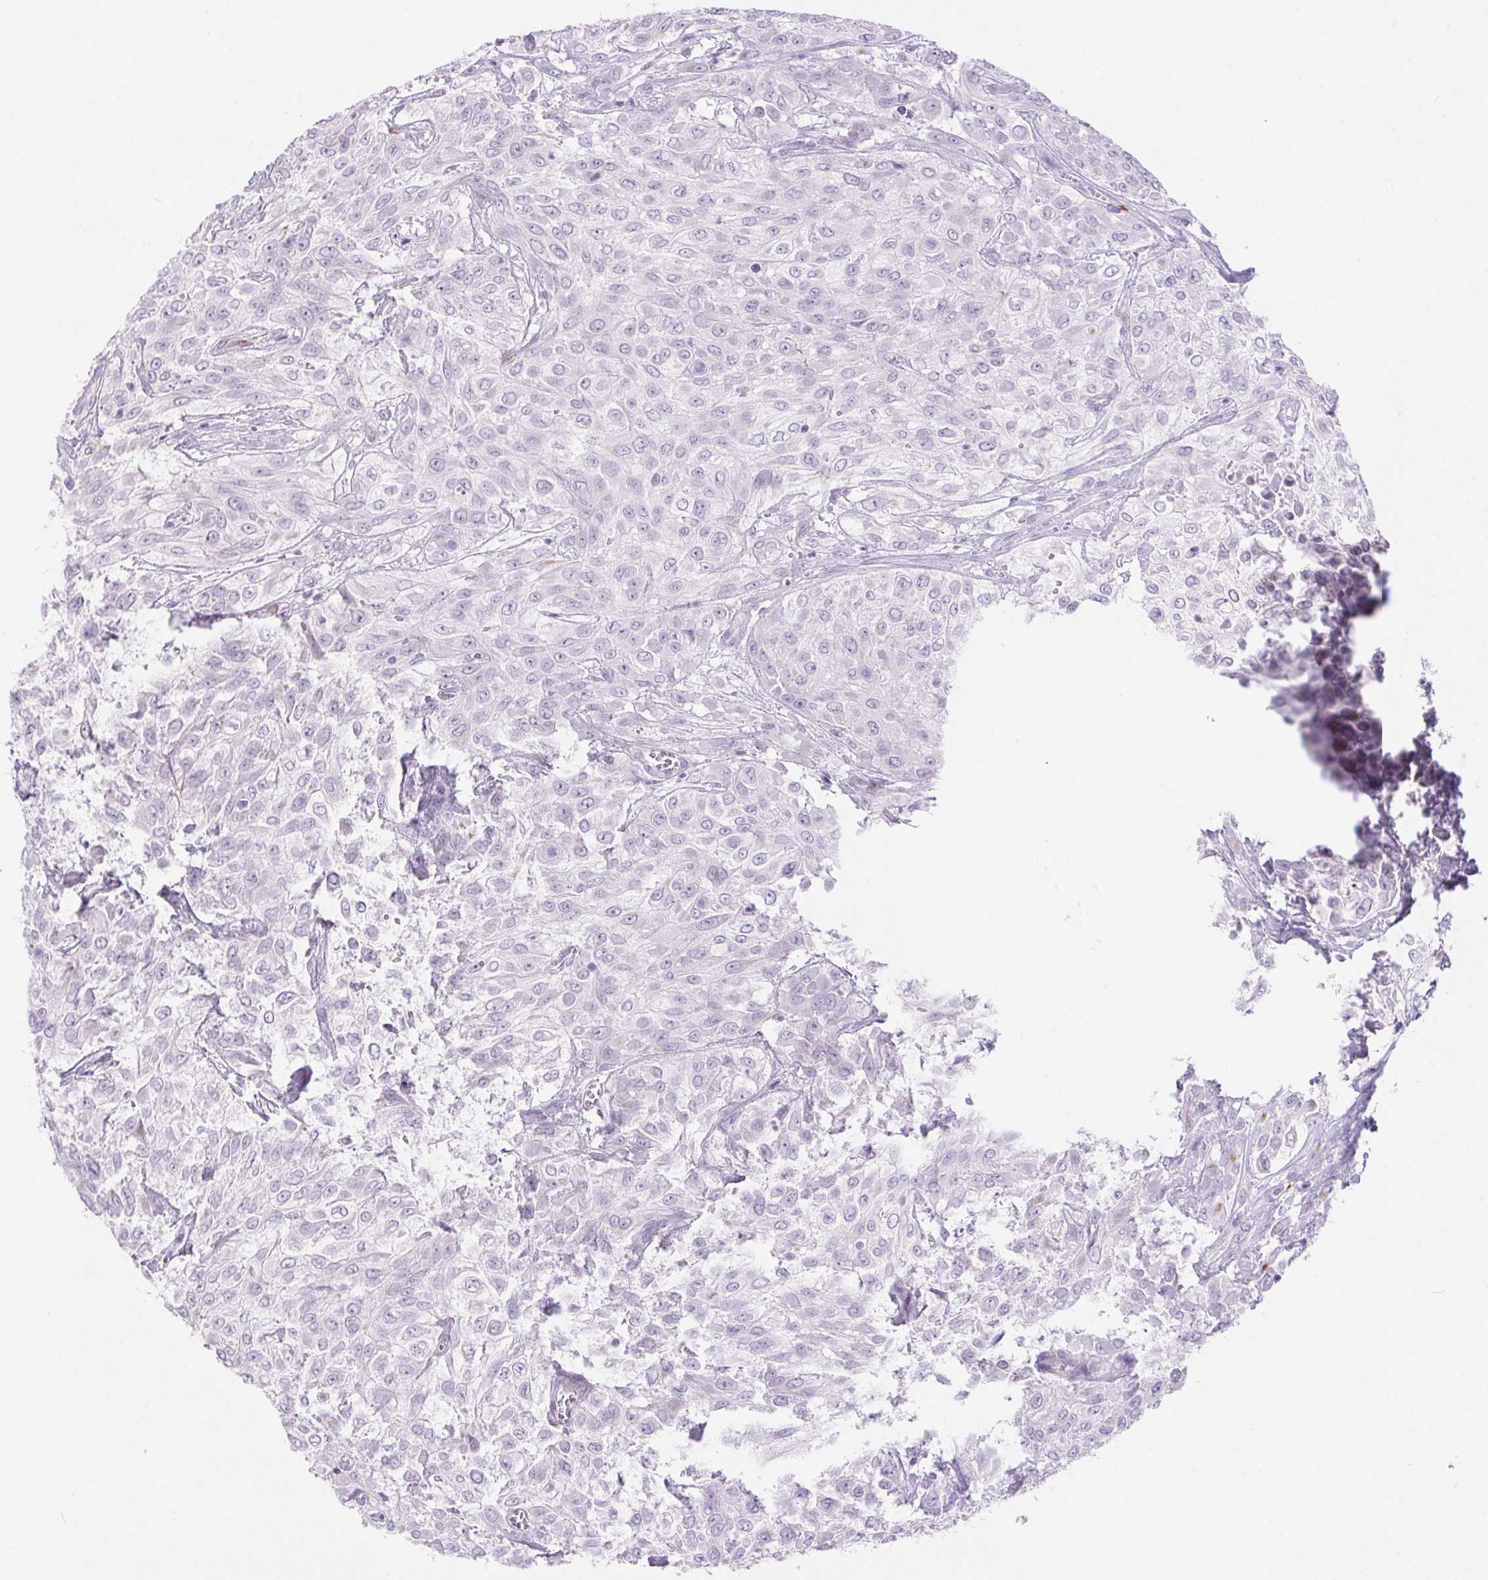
{"staining": {"intensity": "negative", "quantity": "none", "location": "none"}, "tissue": "urothelial cancer", "cell_type": "Tumor cells", "image_type": "cancer", "snomed": [{"axis": "morphology", "description": "Urothelial carcinoma, High grade"}, {"axis": "topography", "description": "Urinary bladder"}], "caption": "This is a photomicrograph of IHC staining of urothelial carcinoma (high-grade), which shows no expression in tumor cells. The staining was performed using DAB (3,3'-diaminobenzidine) to visualize the protein expression in brown, while the nuclei were stained in blue with hematoxylin (Magnification: 20x).", "gene": "ERP27", "patient": {"sex": "male", "age": 57}}